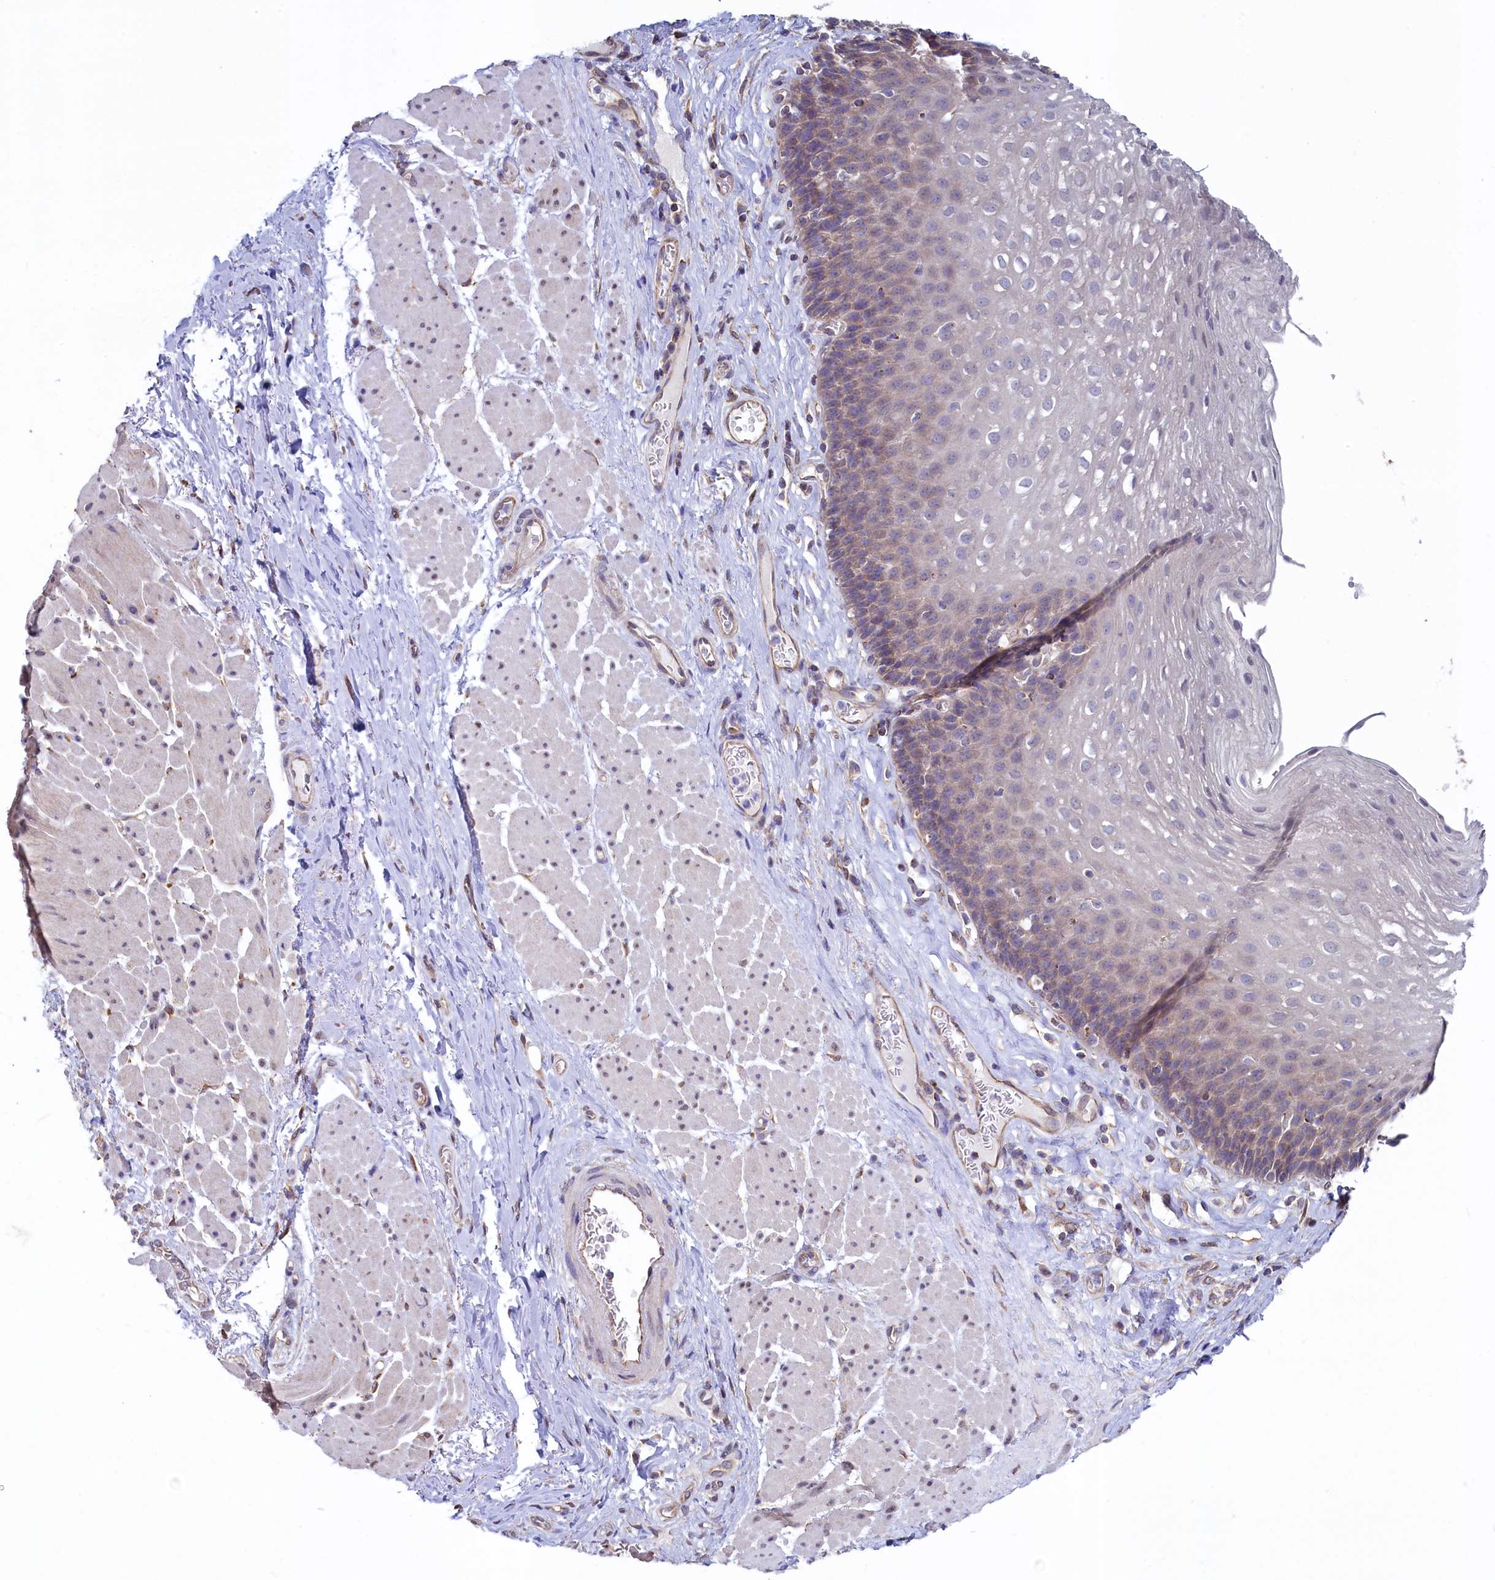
{"staining": {"intensity": "weak", "quantity": "<25%", "location": "cytoplasmic/membranous"}, "tissue": "esophagus", "cell_type": "Squamous epithelial cells", "image_type": "normal", "snomed": [{"axis": "morphology", "description": "Normal tissue, NOS"}, {"axis": "topography", "description": "Esophagus"}], "caption": "High magnification brightfield microscopy of benign esophagus stained with DAB (brown) and counterstained with hematoxylin (blue): squamous epithelial cells show no significant staining. (Stains: DAB IHC with hematoxylin counter stain, Microscopy: brightfield microscopy at high magnification).", "gene": "SPATA2L", "patient": {"sex": "female", "age": 66}}